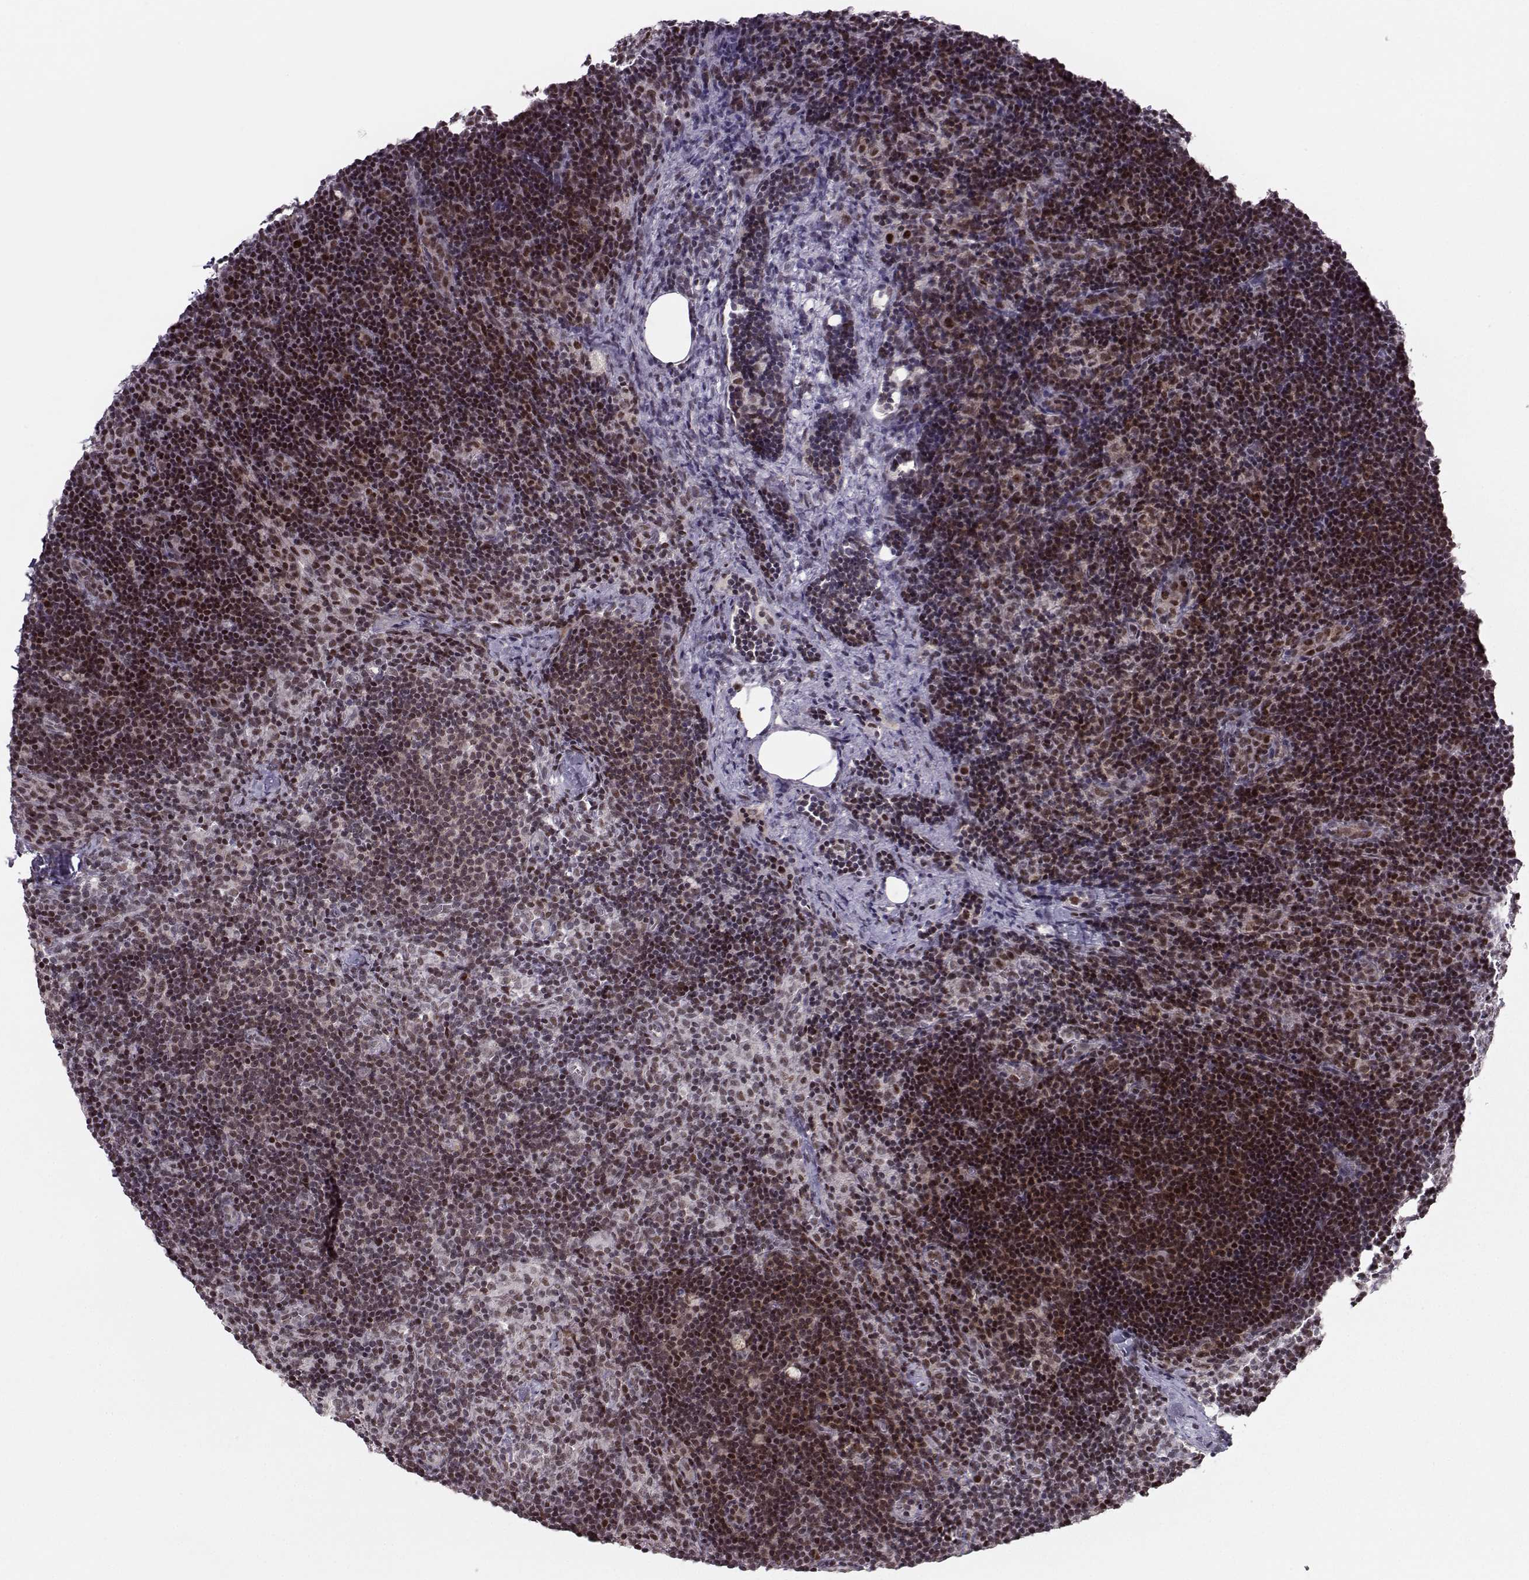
{"staining": {"intensity": "strong", "quantity": ">75%", "location": "nuclear"}, "tissue": "lymph node", "cell_type": "Germinal center cells", "image_type": "normal", "snomed": [{"axis": "morphology", "description": "Normal tissue, NOS"}, {"axis": "topography", "description": "Lymph node"}], "caption": "Immunohistochemistry (IHC) (DAB) staining of unremarkable lymph node displays strong nuclear protein positivity in approximately >75% of germinal center cells.", "gene": "SNAPC2", "patient": {"sex": "female", "age": 52}}